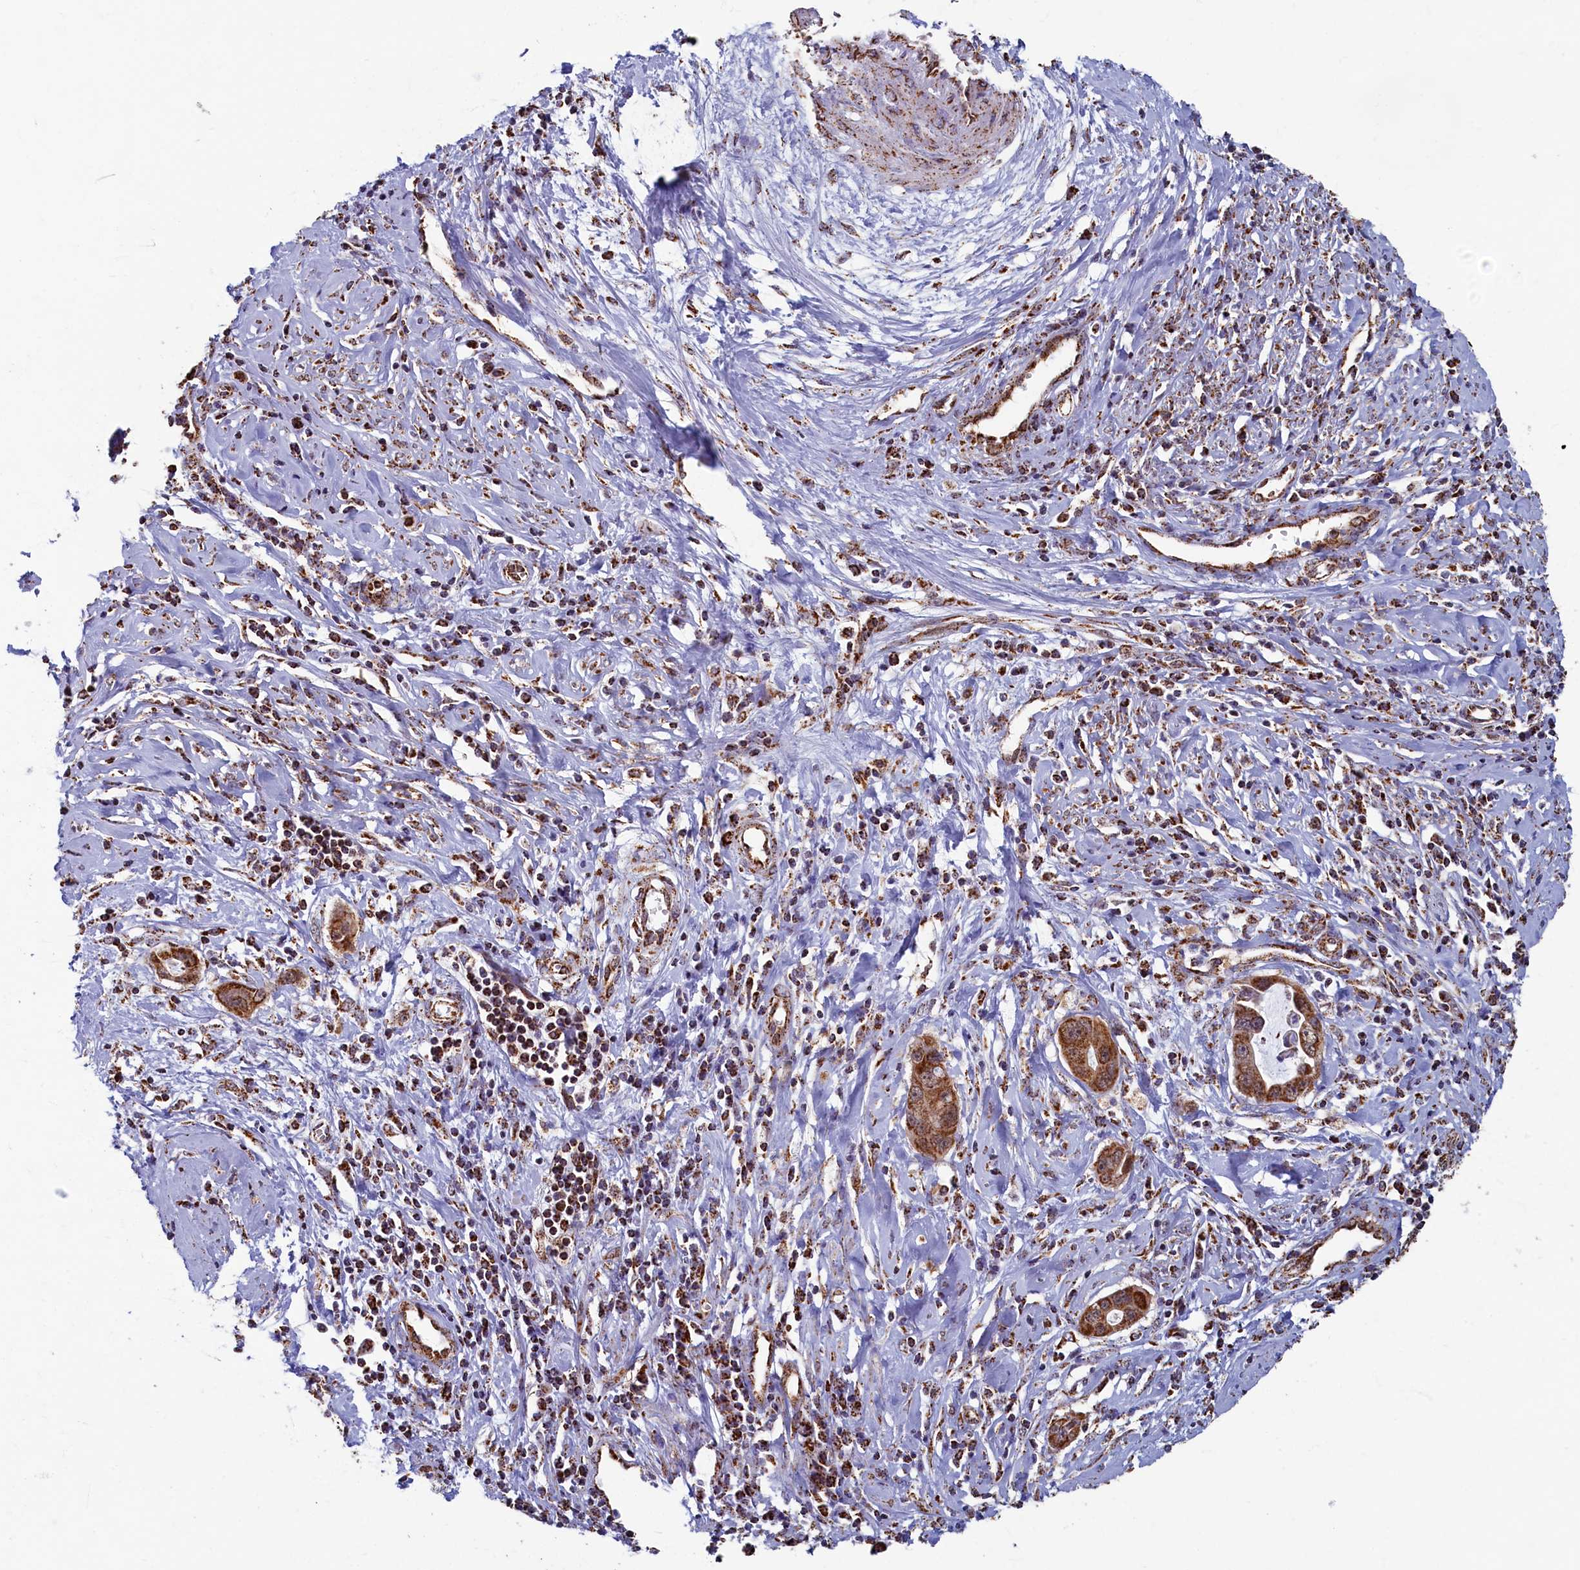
{"staining": {"intensity": "strong", "quantity": ">75%", "location": "cytoplasmic/membranous,nuclear"}, "tissue": "cervical cancer", "cell_type": "Tumor cells", "image_type": "cancer", "snomed": [{"axis": "morphology", "description": "Adenocarcinoma, NOS"}, {"axis": "topography", "description": "Cervix"}], "caption": "Immunohistochemical staining of cervical adenocarcinoma exhibits high levels of strong cytoplasmic/membranous and nuclear protein positivity in about >75% of tumor cells. (Brightfield microscopy of DAB IHC at high magnification).", "gene": "SPR", "patient": {"sex": "female", "age": 44}}